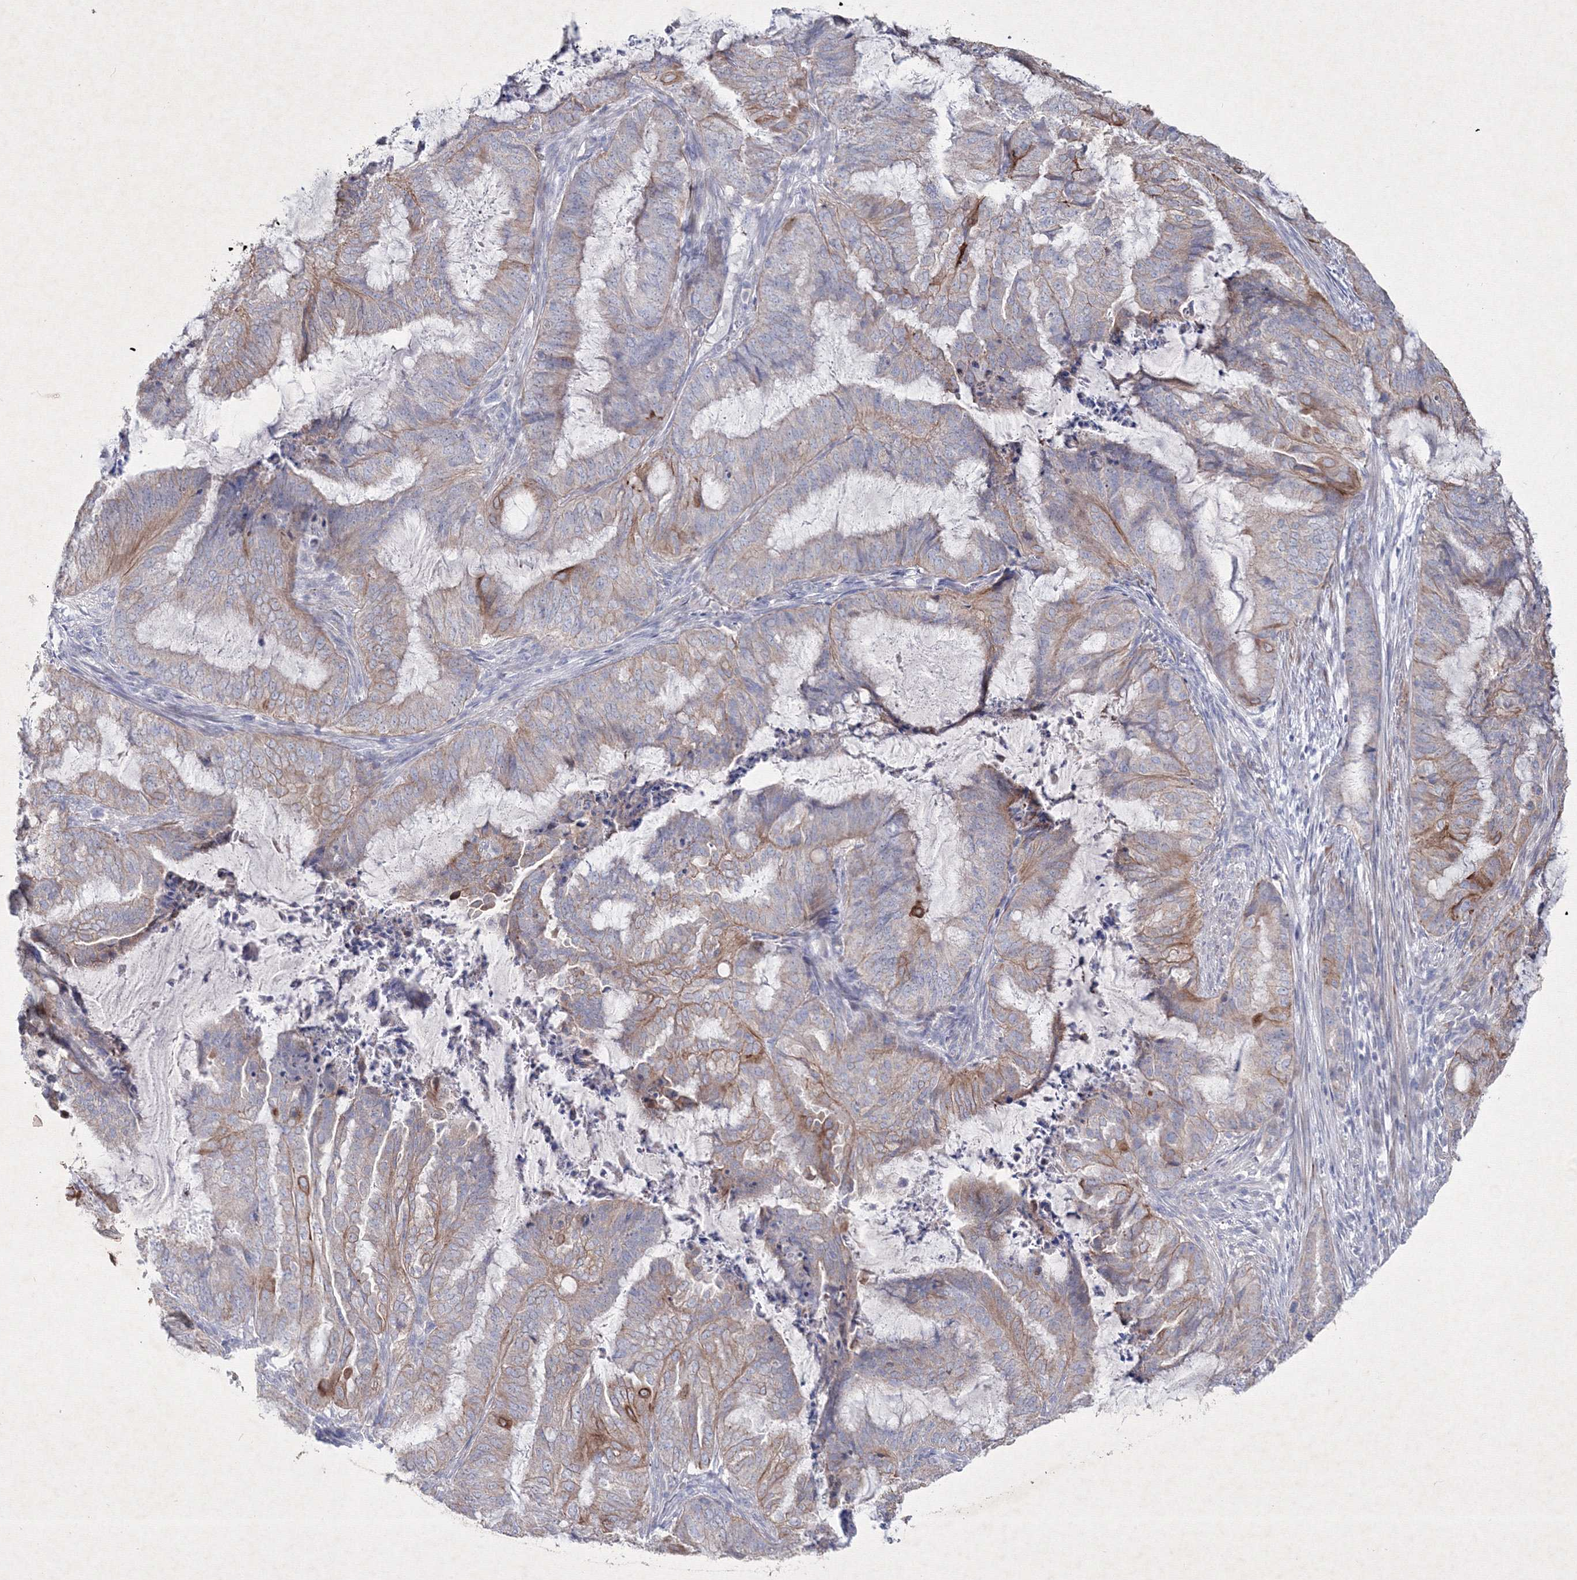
{"staining": {"intensity": "moderate", "quantity": "25%-75%", "location": "cytoplasmic/membranous"}, "tissue": "endometrial cancer", "cell_type": "Tumor cells", "image_type": "cancer", "snomed": [{"axis": "morphology", "description": "Adenocarcinoma, NOS"}, {"axis": "topography", "description": "Endometrium"}], "caption": "Tumor cells reveal medium levels of moderate cytoplasmic/membranous positivity in about 25%-75% of cells in endometrial adenocarcinoma.", "gene": "SMIM29", "patient": {"sex": "female", "age": 51}}